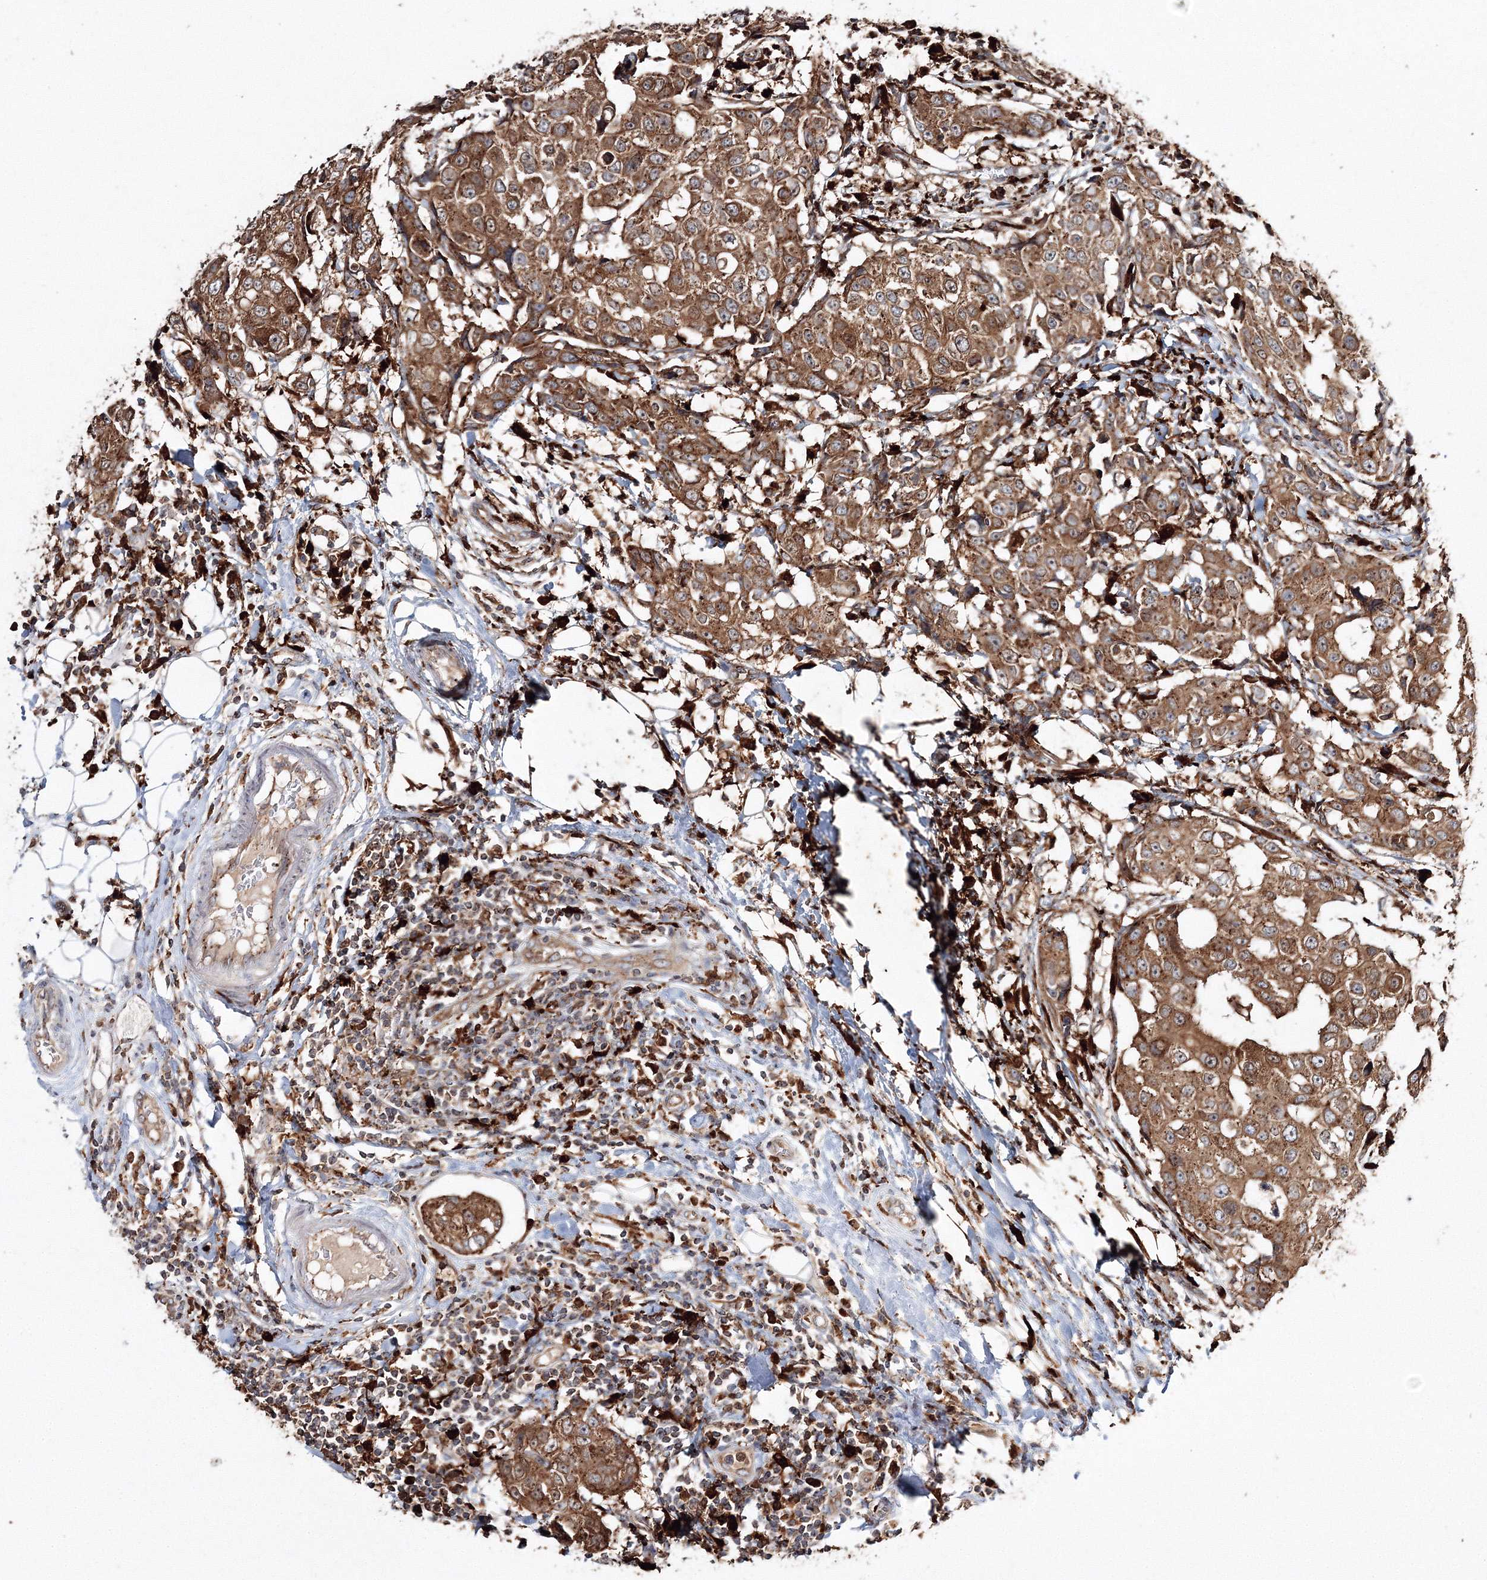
{"staining": {"intensity": "moderate", "quantity": ">75%", "location": "cytoplasmic/membranous"}, "tissue": "breast cancer", "cell_type": "Tumor cells", "image_type": "cancer", "snomed": [{"axis": "morphology", "description": "Duct carcinoma"}, {"axis": "topography", "description": "Breast"}], "caption": "Breast intraductal carcinoma was stained to show a protein in brown. There is medium levels of moderate cytoplasmic/membranous positivity in approximately >75% of tumor cells. (Stains: DAB in brown, nuclei in blue, Microscopy: brightfield microscopy at high magnification).", "gene": "ARCN1", "patient": {"sex": "female", "age": 27}}